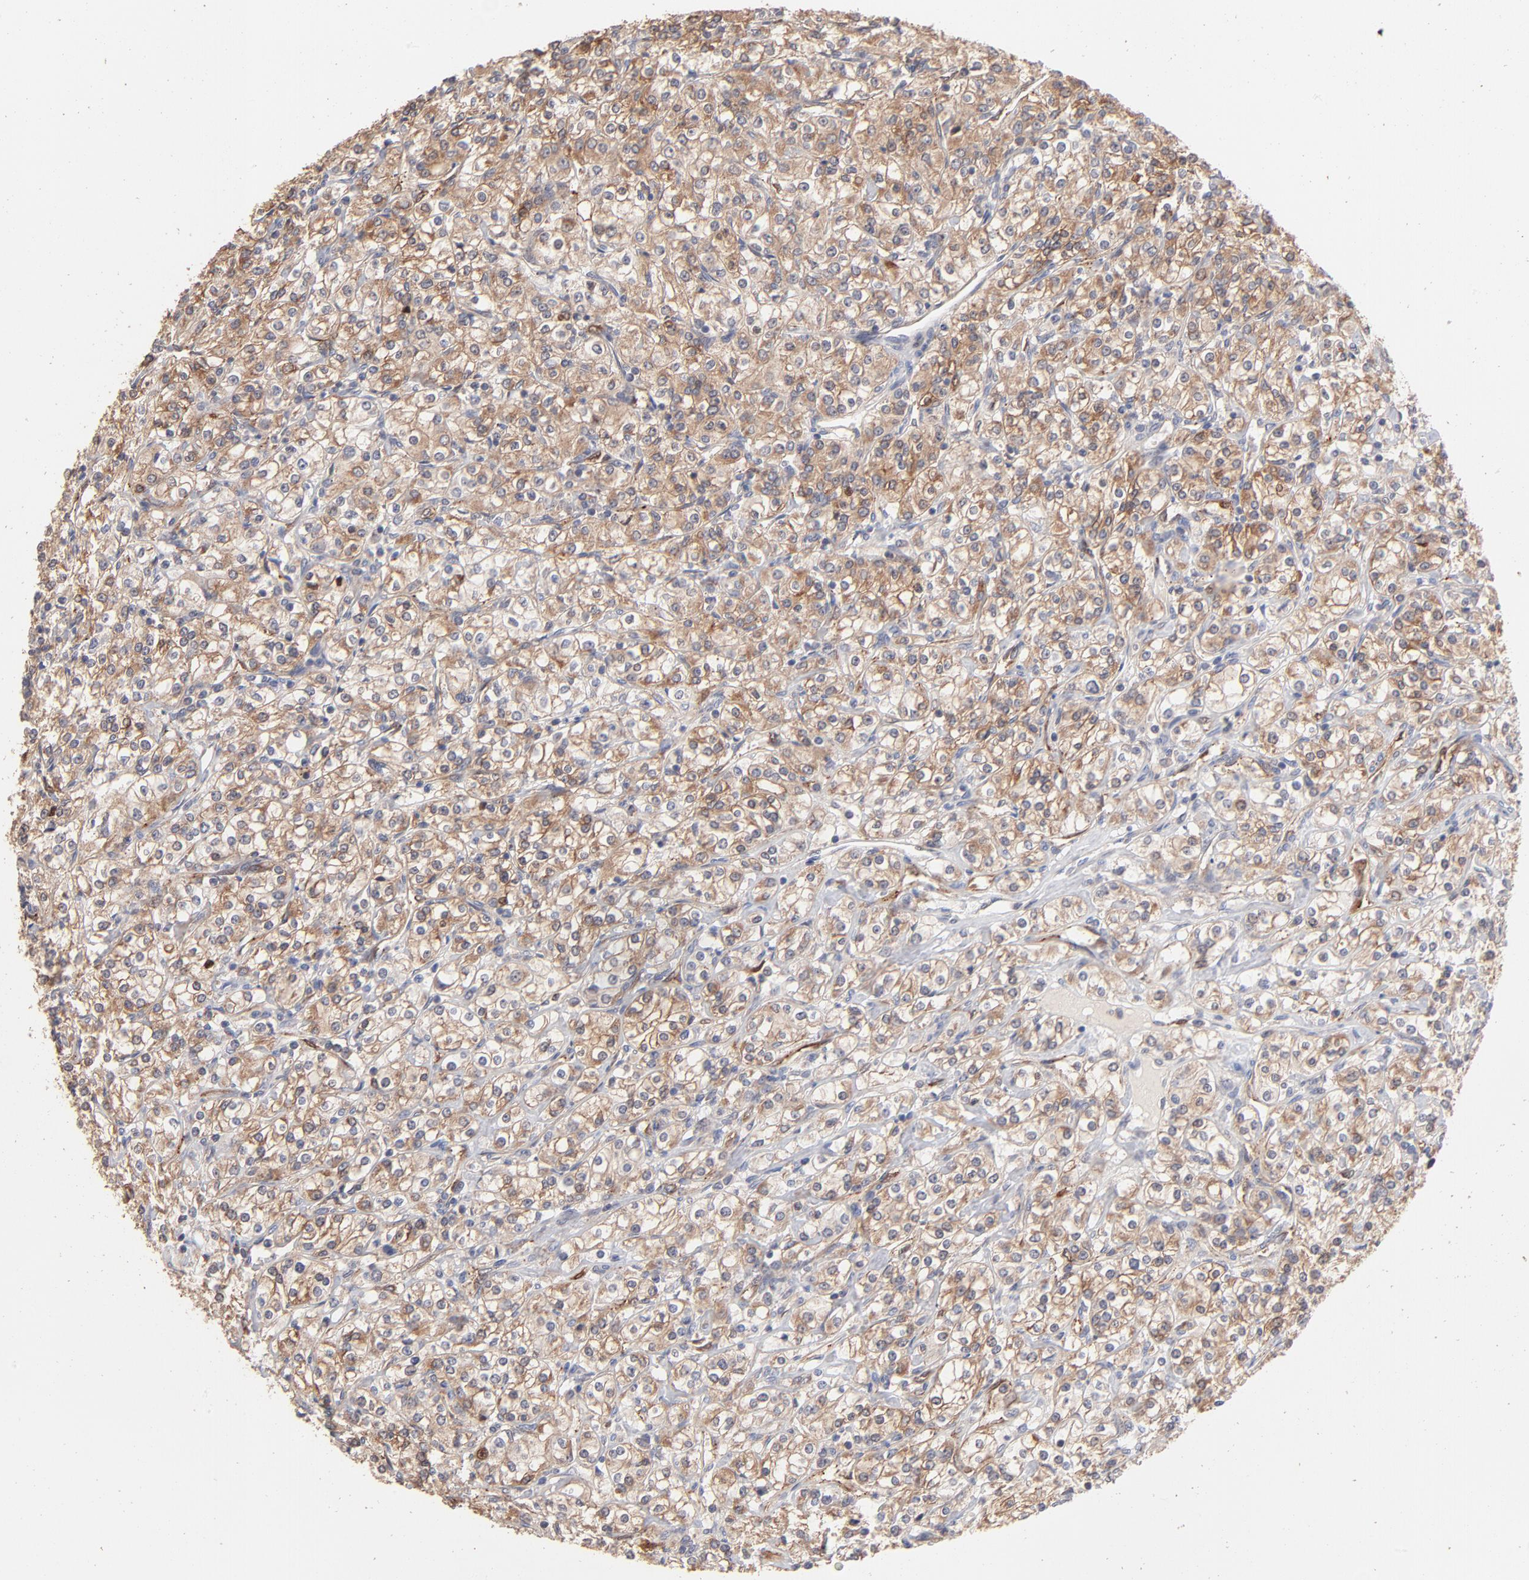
{"staining": {"intensity": "moderate", "quantity": ">75%", "location": "cytoplasmic/membranous"}, "tissue": "renal cancer", "cell_type": "Tumor cells", "image_type": "cancer", "snomed": [{"axis": "morphology", "description": "Adenocarcinoma, NOS"}, {"axis": "topography", "description": "Kidney"}], "caption": "Immunohistochemistry (DAB) staining of renal adenocarcinoma demonstrates moderate cytoplasmic/membranous protein staining in about >75% of tumor cells.", "gene": "IVNS1ABP", "patient": {"sex": "male", "age": 77}}